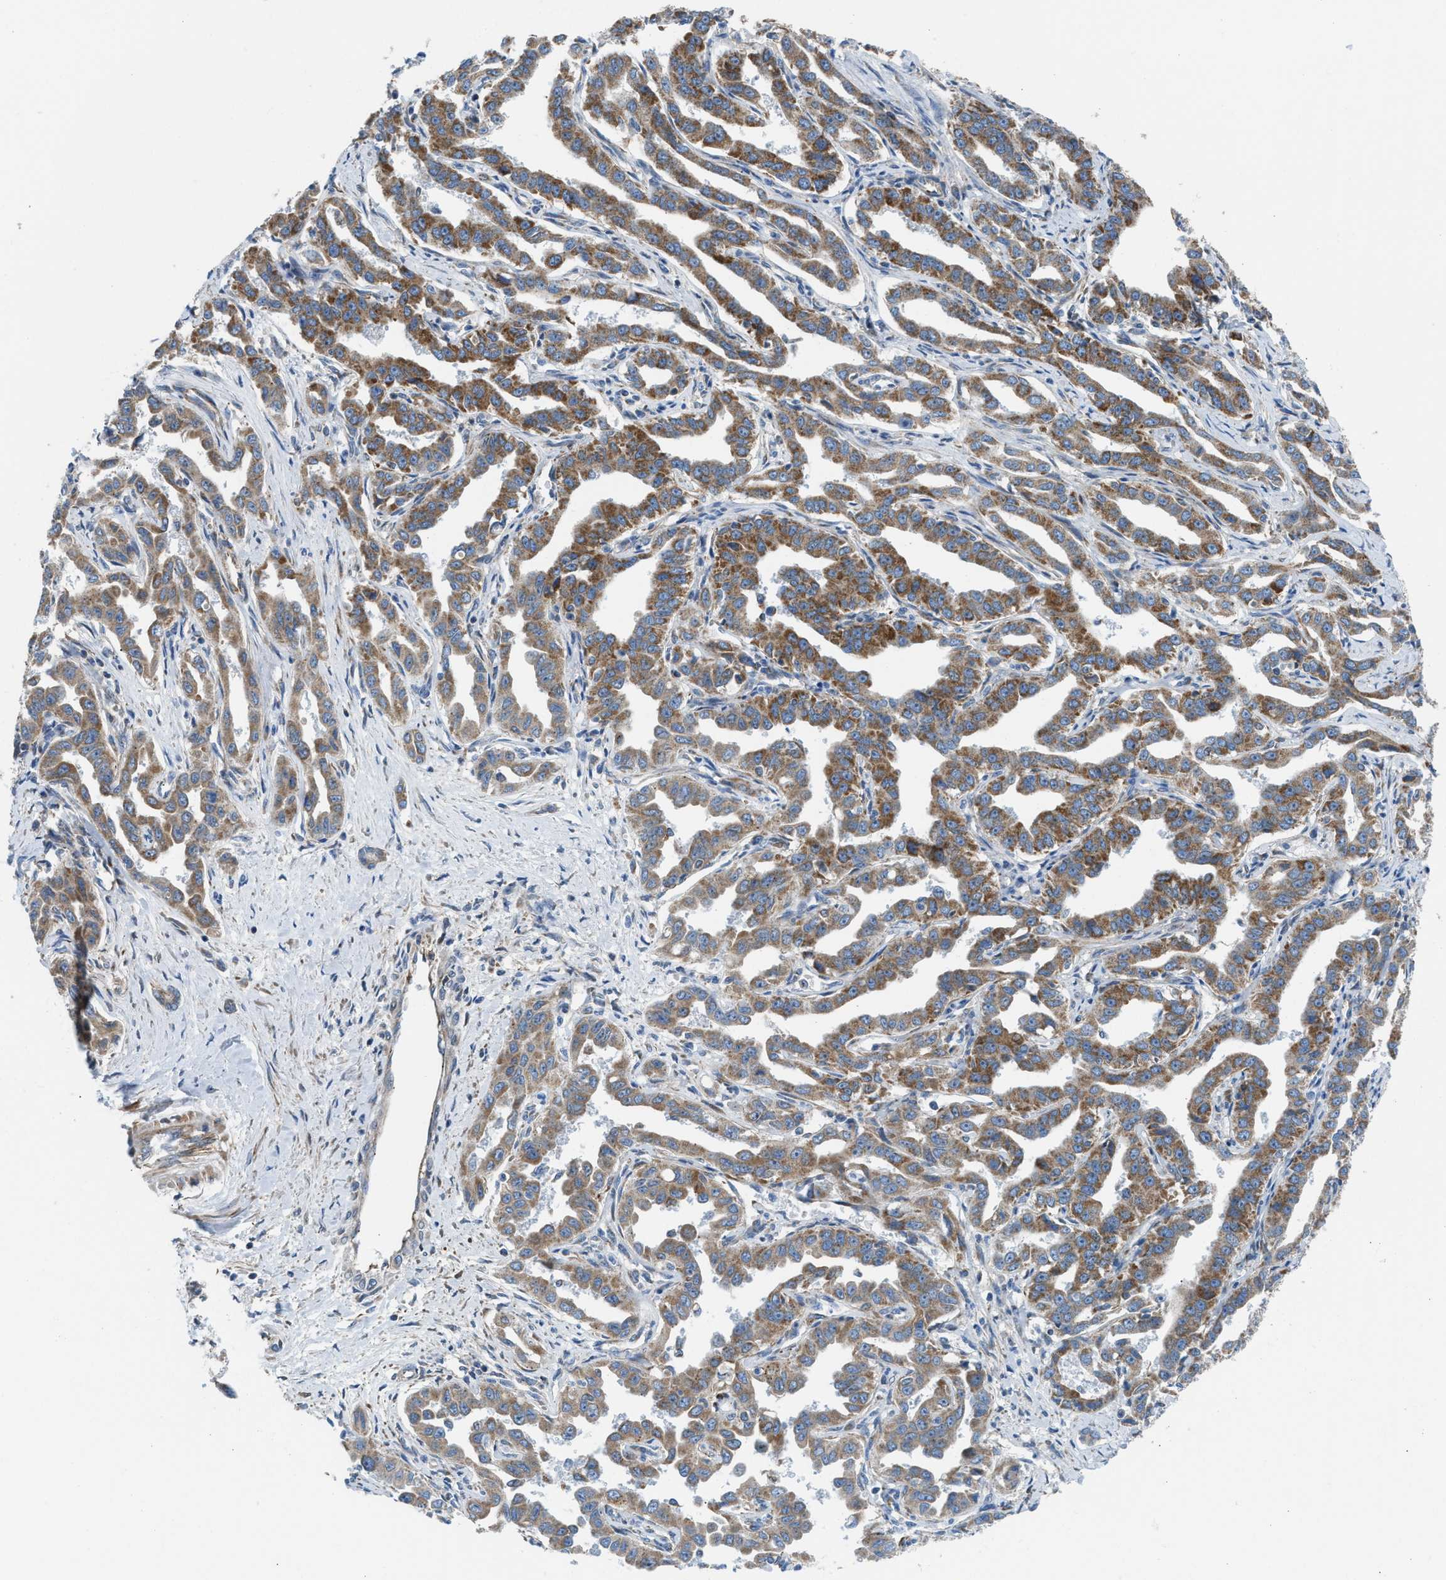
{"staining": {"intensity": "moderate", "quantity": ">75%", "location": "cytoplasmic/membranous"}, "tissue": "liver cancer", "cell_type": "Tumor cells", "image_type": "cancer", "snomed": [{"axis": "morphology", "description": "Cholangiocarcinoma"}, {"axis": "topography", "description": "Liver"}], "caption": "Moderate cytoplasmic/membranous protein positivity is present in approximately >75% of tumor cells in cholangiocarcinoma (liver).", "gene": "SLC10A3", "patient": {"sex": "male", "age": 59}}